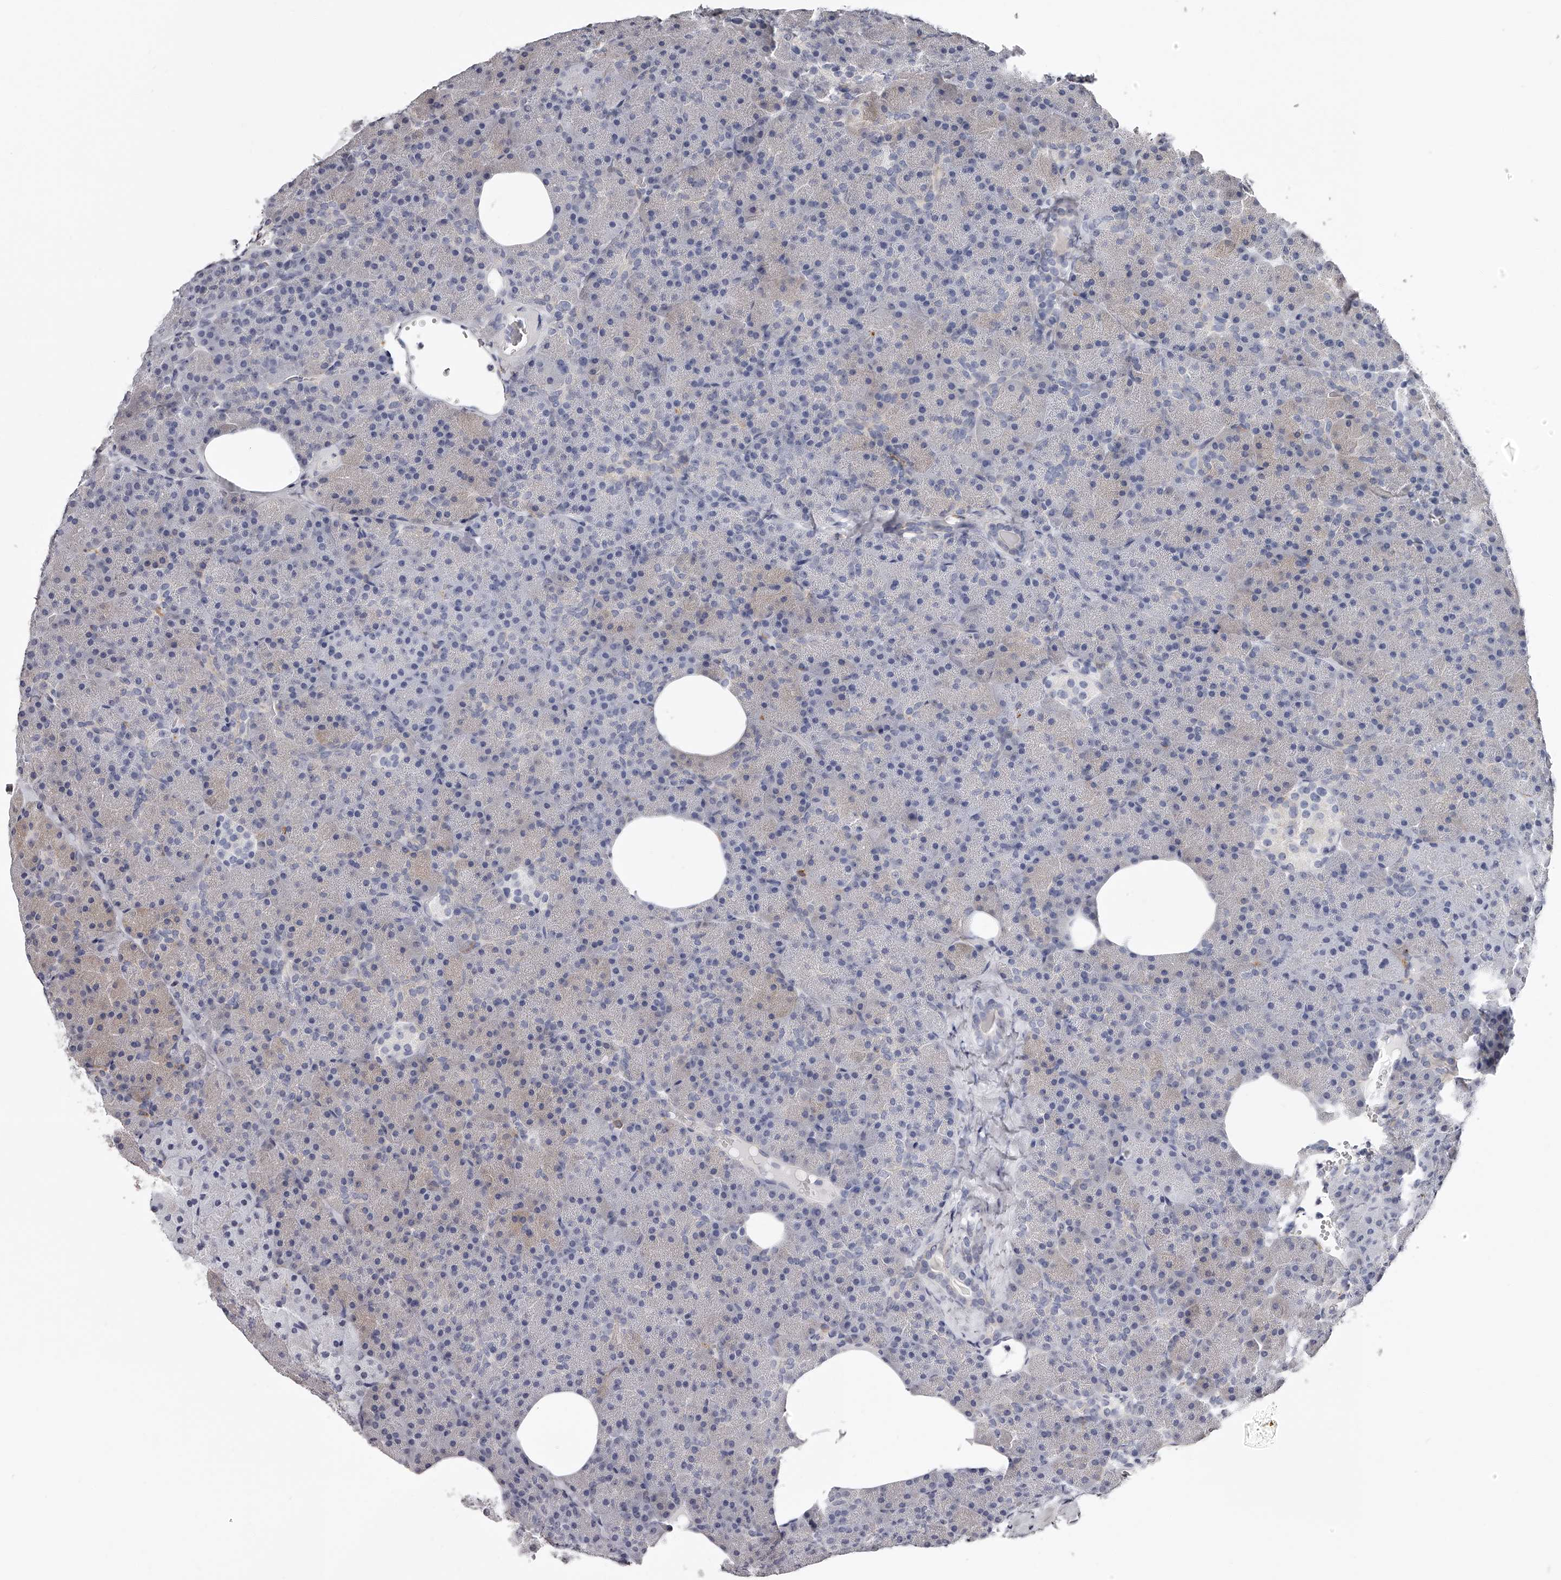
{"staining": {"intensity": "negative", "quantity": "none", "location": "none"}, "tissue": "pancreas", "cell_type": "Exocrine glandular cells", "image_type": "normal", "snomed": [{"axis": "morphology", "description": "Normal tissue, NOS"}, {"axis": "morphology", "description": "Carcinoid, malignant, NOS"}, {"axis": "topography", "description": "Pancreas"}], "caption": "Micrograph shows no significant protein positivity in exocrine glandular cells of normal pancreas. Nuclei are stained in blue.", "gene": "PACSIN1", "patient": {"sex": "female", "age": 35}}